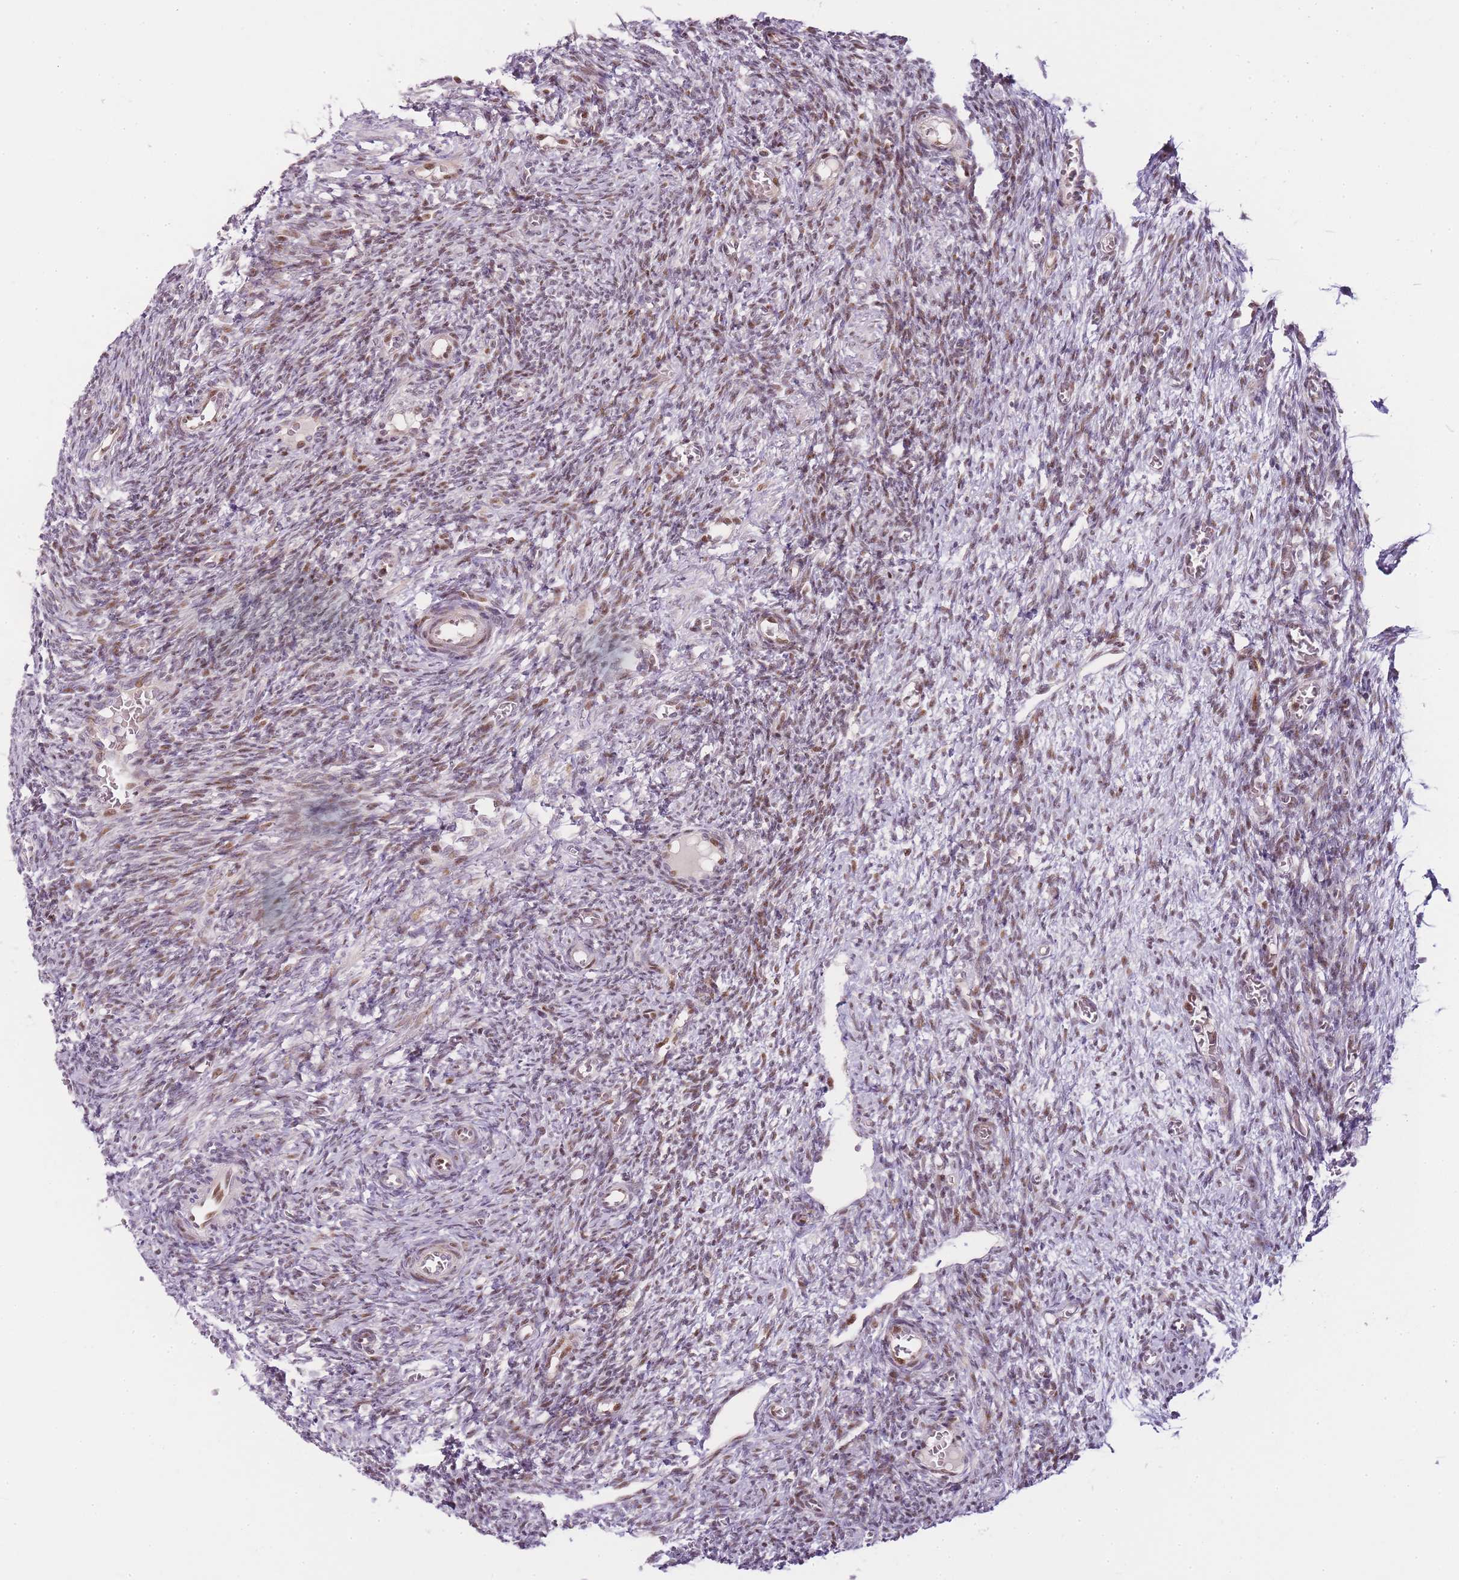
{"staining": {"intensity": "moderate", "quantity": ">75%", "location": "cytoplasmic/membranous,nuclear"}, "tissue": "ovary", "cell_type": "Follicle cells", "image_type": "normal", "snomed": [{"axis": "morphology", "description": "Normal tissue, NOS"}, {"axis": "topography", "description": "Ovary"}], "caption": "IHC of unremarkable human ovary exhibits medium levels of moderate cytoplasmic/membranous,nuclear staining in approximately >75% of follicle cells.", "gene": "OGG1", "patient": {"sex": "female", "age": 27}}